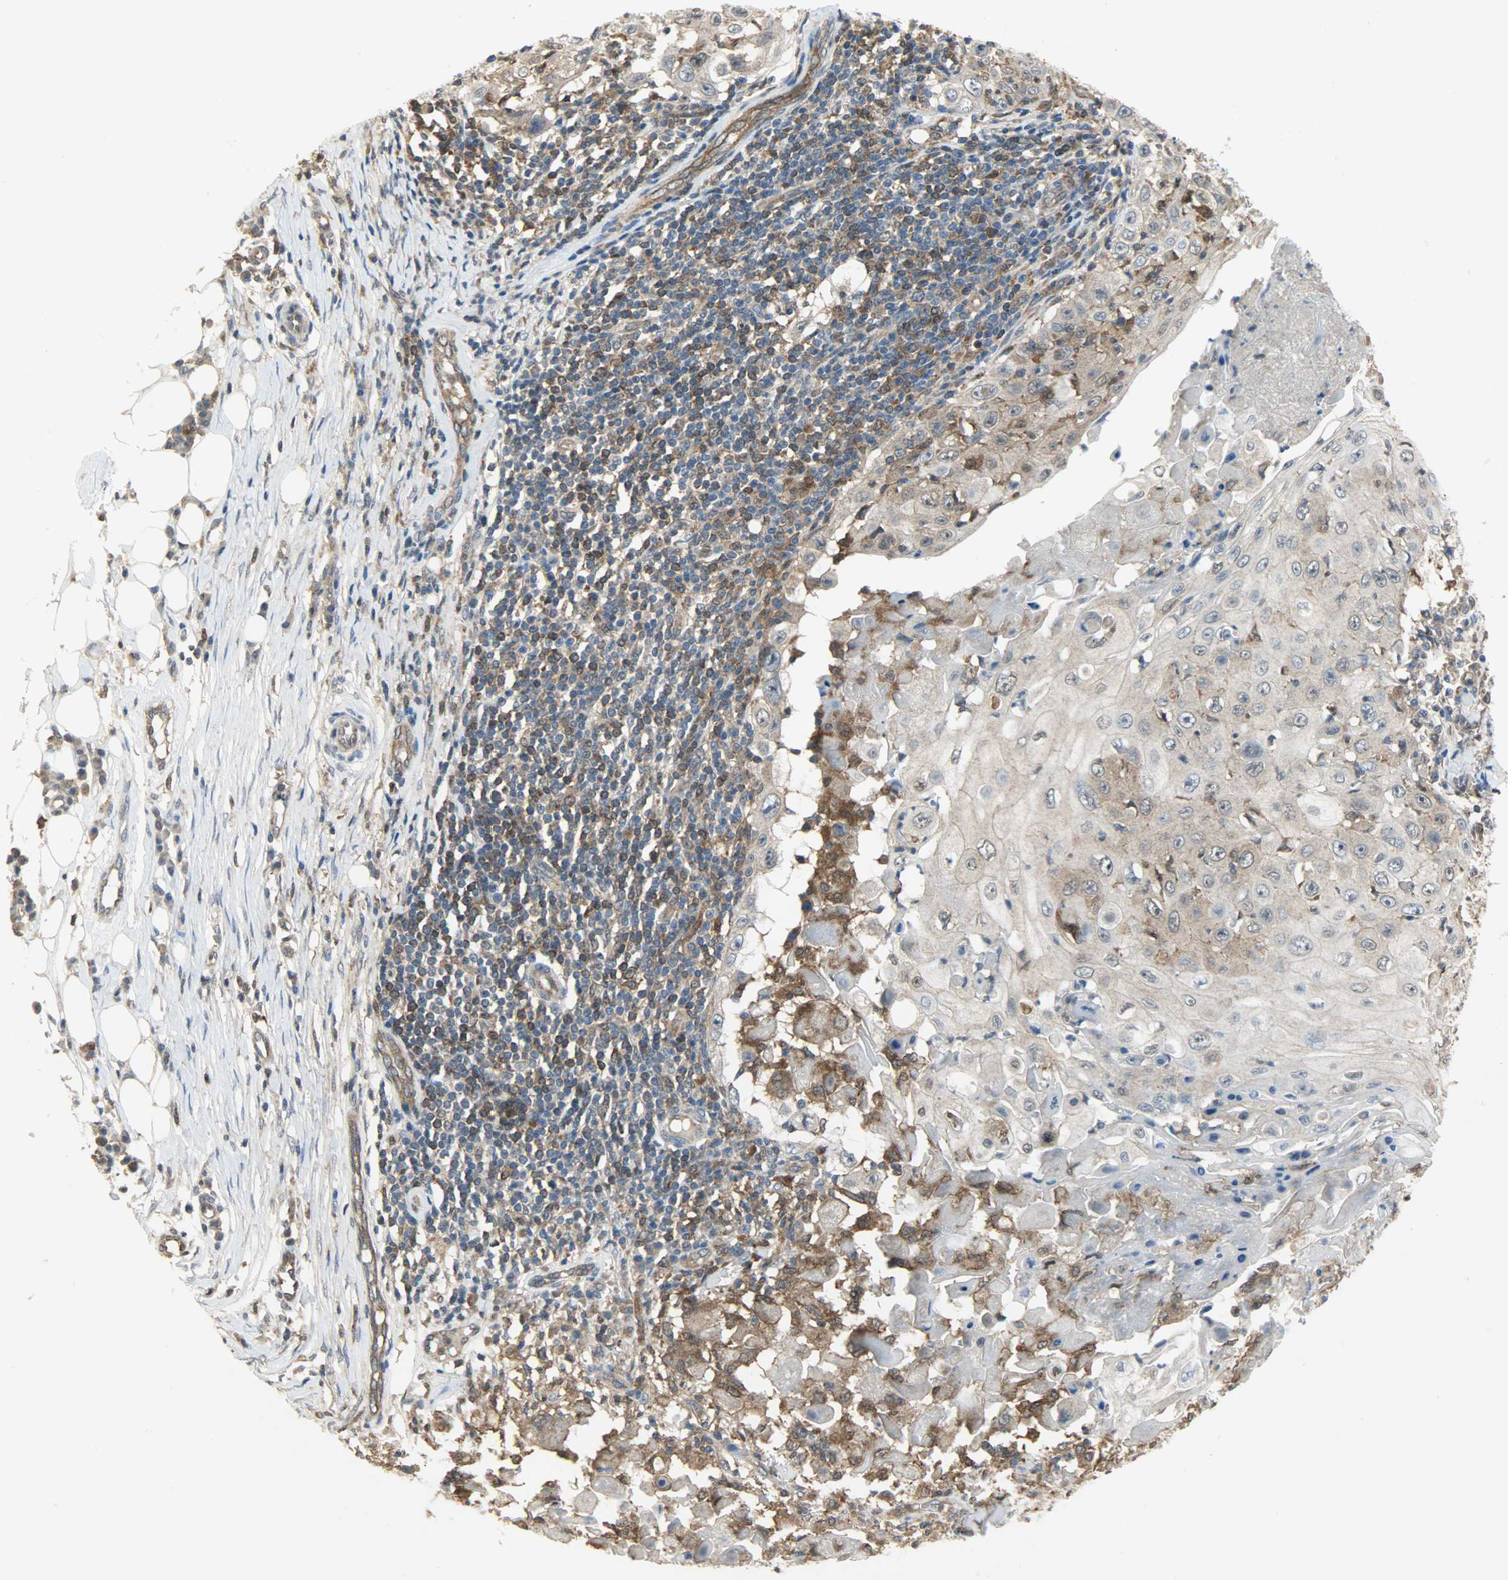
{"staining": {"intensity": "moderate", "quantity": ">75%", "location": "cytoplasmic/membranous,nuclear"}, "tissue": "skin cancer", "cell_type": "Tumor cells", "image_type": "cancer", "snomed": [{"axis": "morphology", "description": "Squamous cell carcinoma, NOS"}, {"axis": "topography", "description": "Skin"}], "caption": "Skin cancer (squamous cell carcinoma) tissue displays moderate cytoplasmic/membranous and nuclear staining in about >75% of tumor cells, visualized by immunohistochemistry. The staining was performed using DAB (3,3'-diaminobenzidine) to visualize the protein expression in brown, while the nuclei were stained in blue with hematoxylin (Magnification: 20x).", "gene": "TRIM21", "patient": {"sex": "male", "age": 86}}